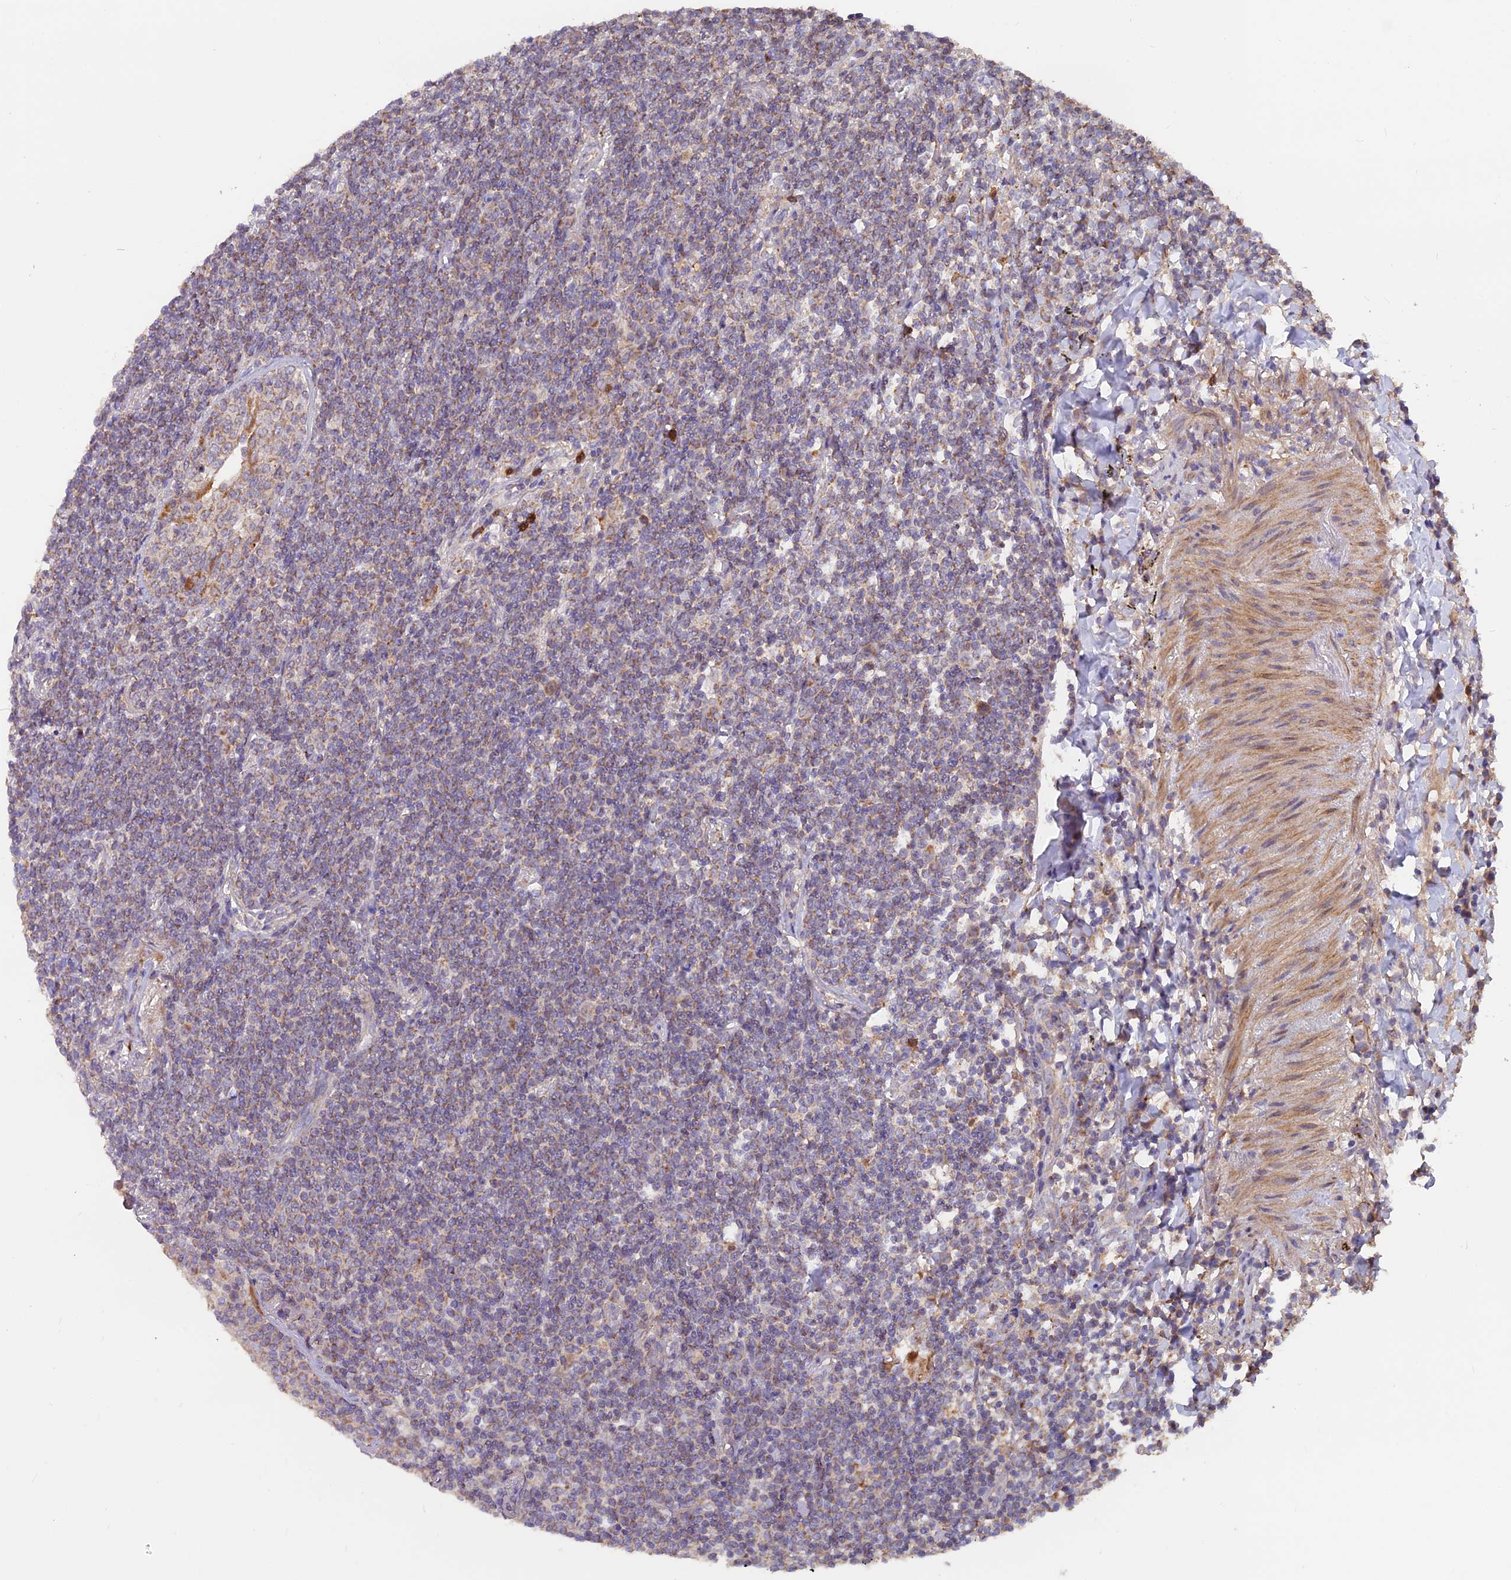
{"staining": {"intensity": "moderate", "quantity": "<25%", "location": "cytoplasmic/membranous"}, "tissue": "lymphoma", "cell_type": "Tumor cells", "image_type": "cancer", "snomed": [{"axis": "morphology", "description": "Malignant lymphoma, non-Hodgkin's type, Low grade"}, {"axis": "topography", "description": "Lung"}], "caption": "Immunohistochemical staining of lymphoma exhibits low levels of moderate cytoplasmic/membranous protein positivity in approximately <25% of tumor cells.", "gene": "IFT22", "patient": {"sex": "female", "age": 71}}